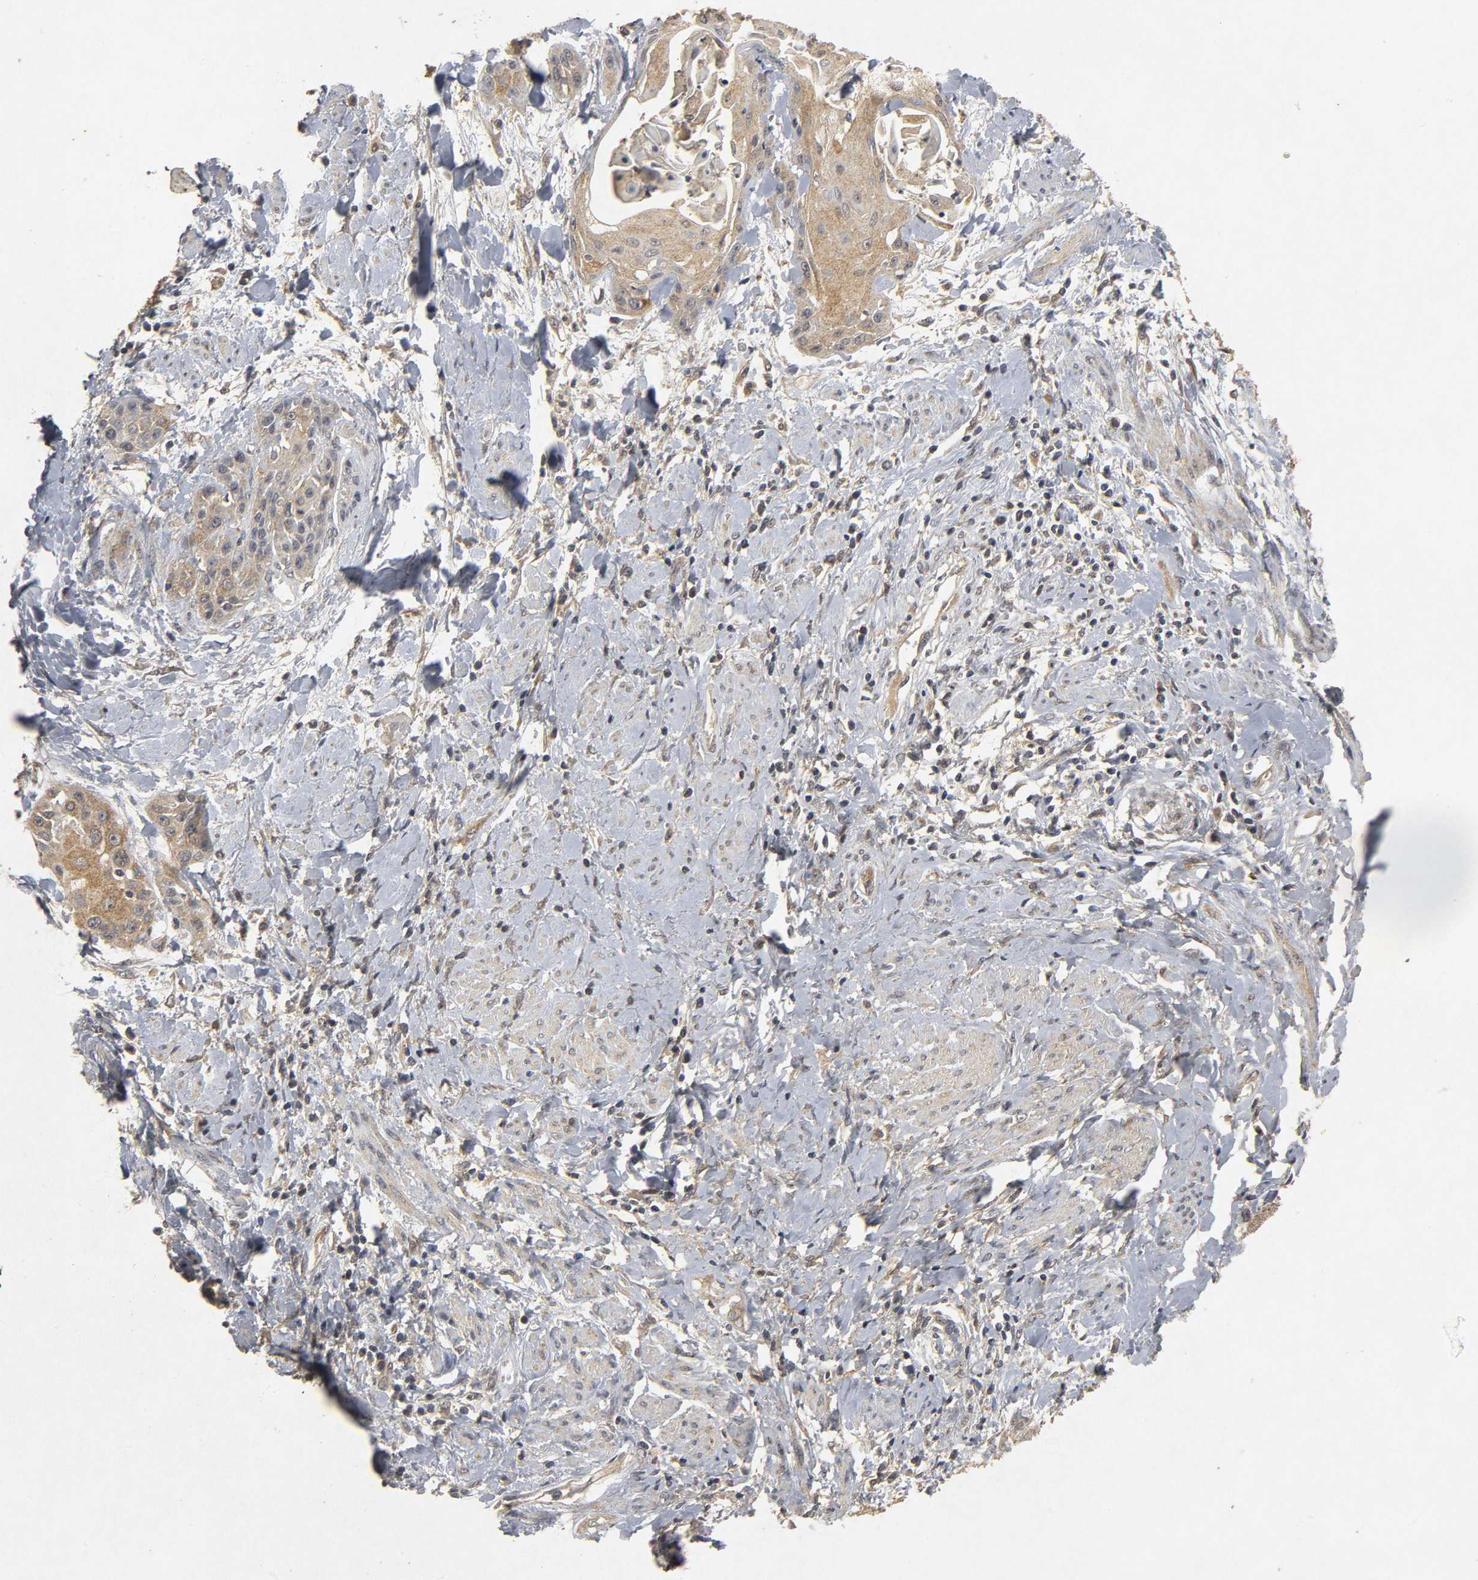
{"staining": {"intensity": "weak", "quantity": ">75%", "location": "cytoplasmic/membranous"}, "tissue": "cervical cancer", "cell_type": "Tumor cells", "image_type": "cancer", "snomed": [{"axis": "morphology", "description": "Squamous cell carcinoma, NOS"}, {"axis": "topography", "description": "Cervix"}], "caption": "The immunohistochemical stain shows weak cytoplasmic/membranous expression in tumor cells of cervical cancer (squamous cell carcinoma) tissue.", "gene": "TRAF6", "patient": {"sex": "female", "age": 57}}